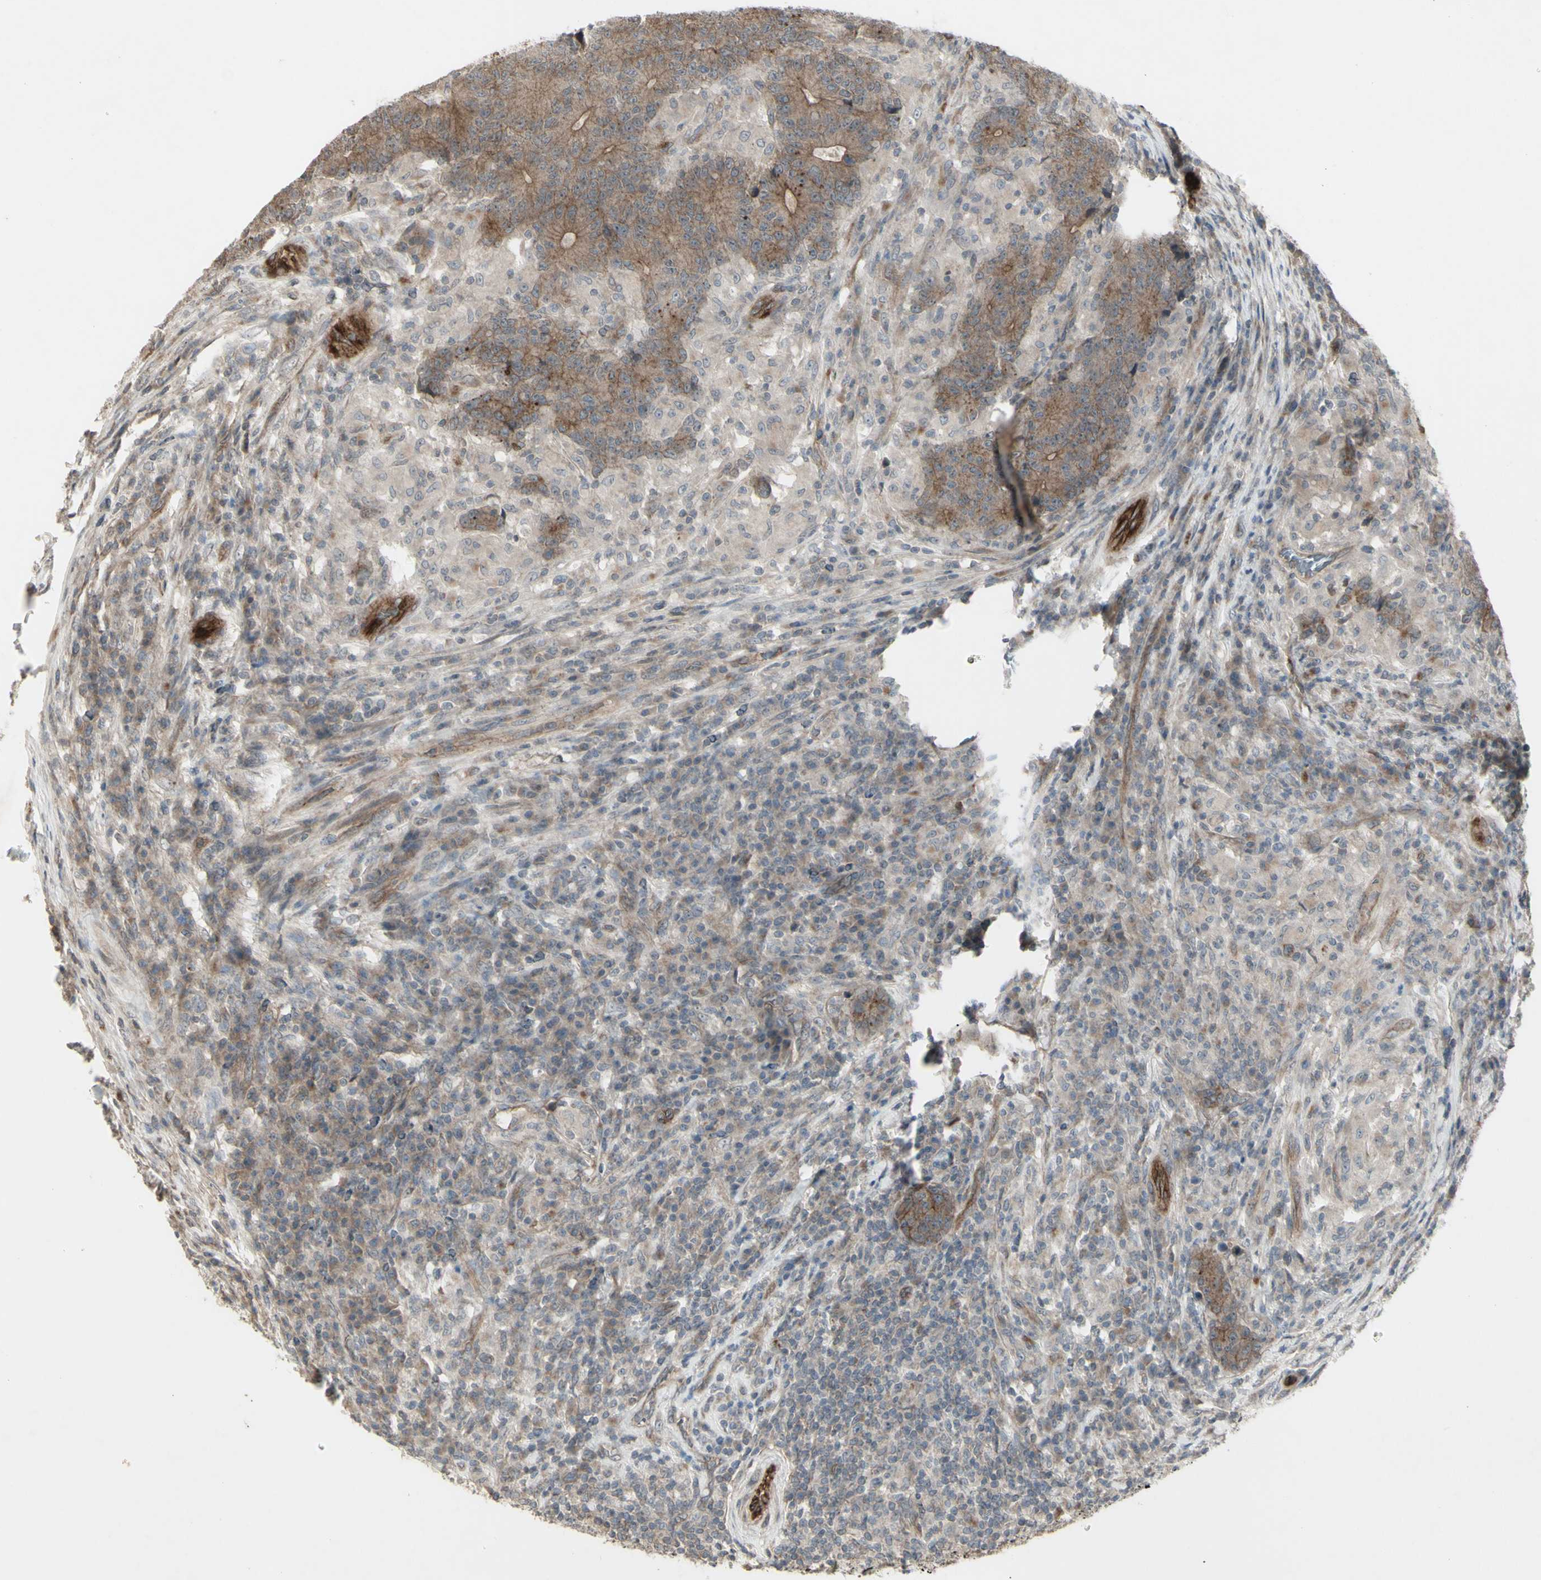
{"staining": {"intensity": "weak", "quantity": ">75%", "location": "cytoplasmic/membranous"}, "tissue": "colorectal cancer", "cell_type": "Tumor cells", "image_type": "cancer", "snomed": [{"axis": "morphology", "description": "Normal tissue, NOS"}, {"axis": "morphology", "description": "Adenocarcinoma, NOS"}, {"axis": "topography", "description": "Colon"}], "caption": "Immunohistochemical staining of adenocarcinoma (colorectal) exhibits weak cytoplasmic/membranous protein staining in about >75% of tumor cells.", "gene": "JAG1", "patient": {"sex": "female", "age": 75}}